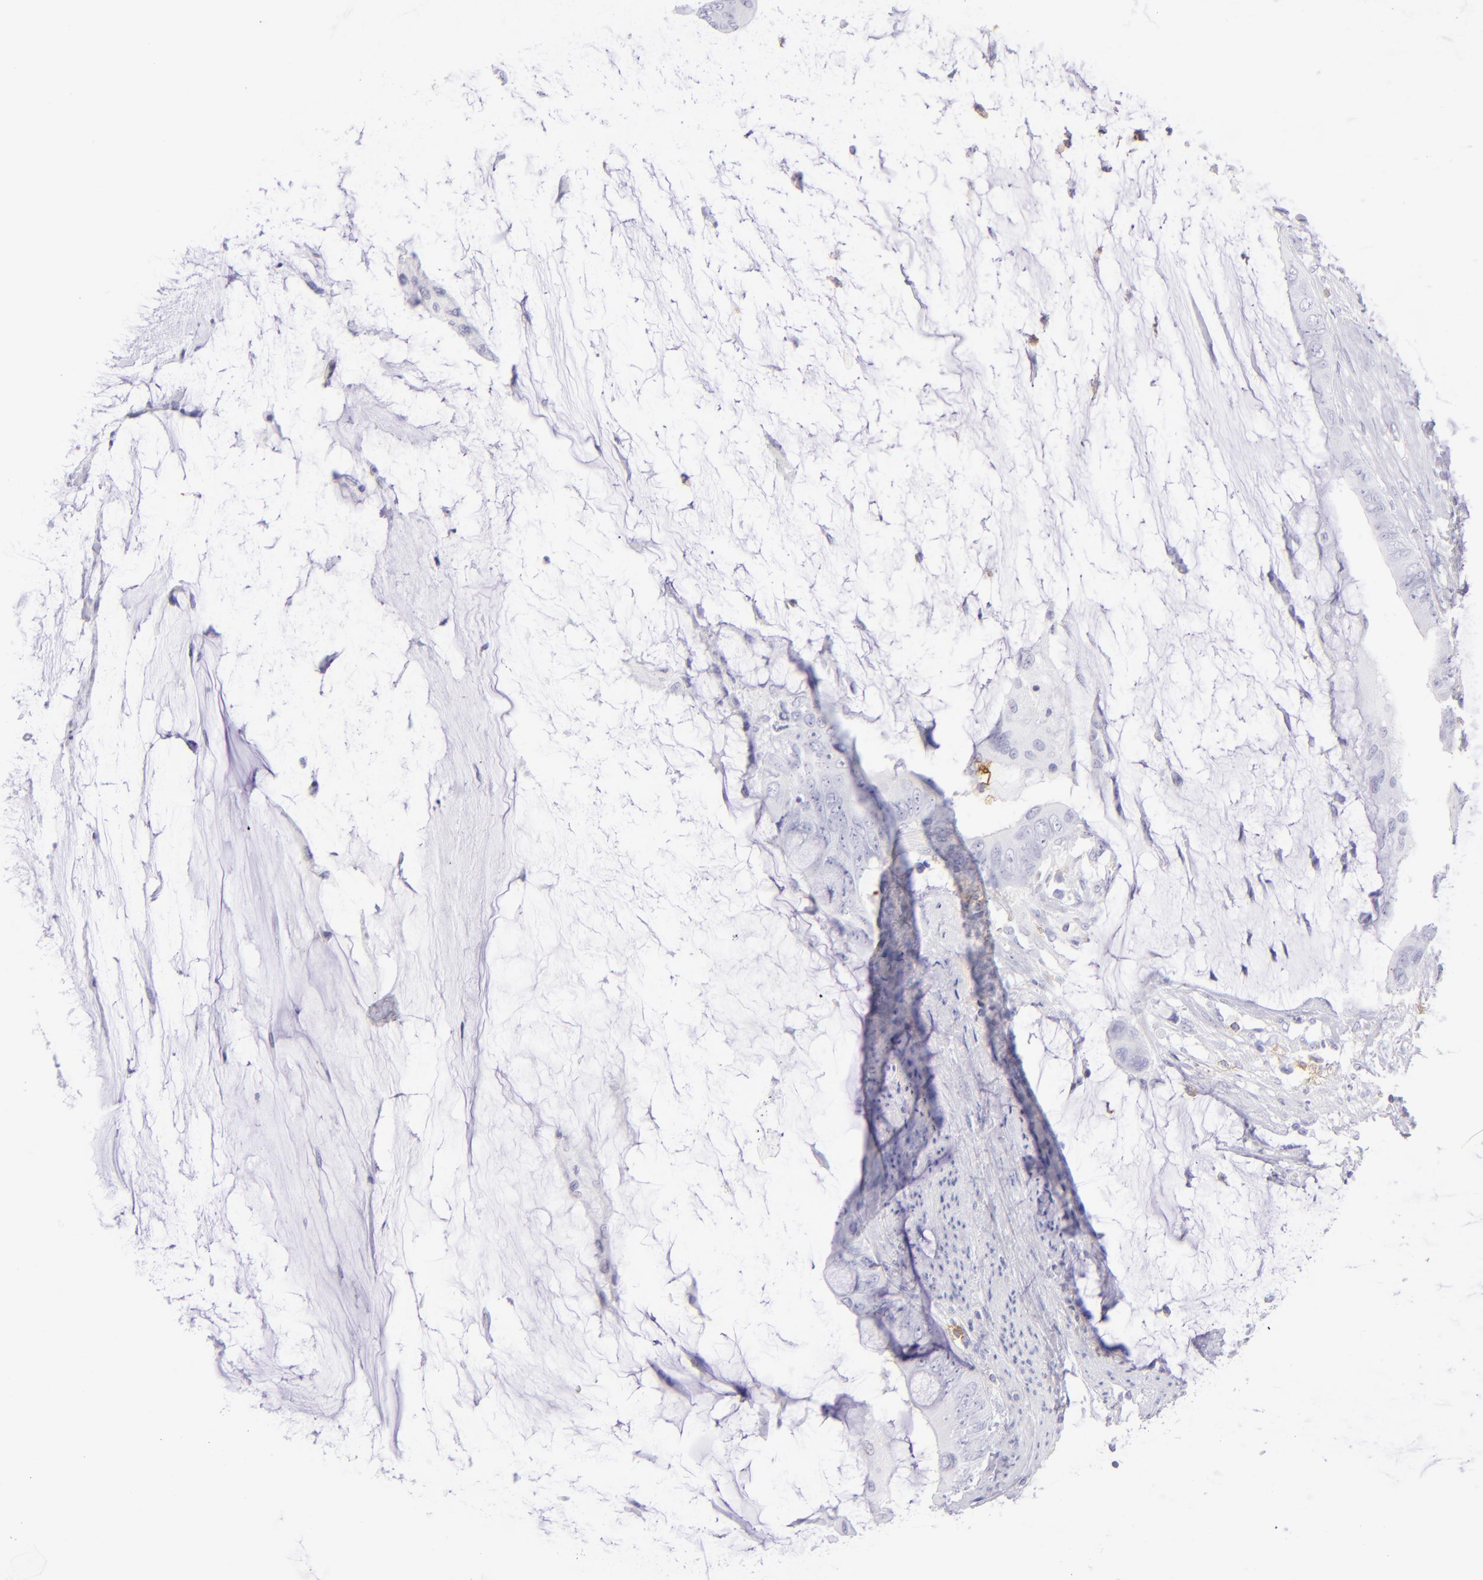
{"staining": {"intensity": "negative", "quantity": "none", "location": "none"}, "tissue": "colorectal cancer", "cell_type": "Tumor cells", "image_type": "cancer", "snomed": [{"axis": "morphology", "description": "Normal tissue, NOS"}, {"axis": "morphology", "description": "Adenocarcinoma, NOS"}, {"axis": "topography", "description": "Rectum"}, {"axis": "topography", "description": "Peripheral nerve tissue"}], "caption": "Adenocarcinoma (colorectal) was stained to show a protein in brown. There is no significant expression in tumor cells. (IHC, brightfield microscopy, high magnification).", "gene": "CD69", "patient": {"sex": "female", "age": 77}}